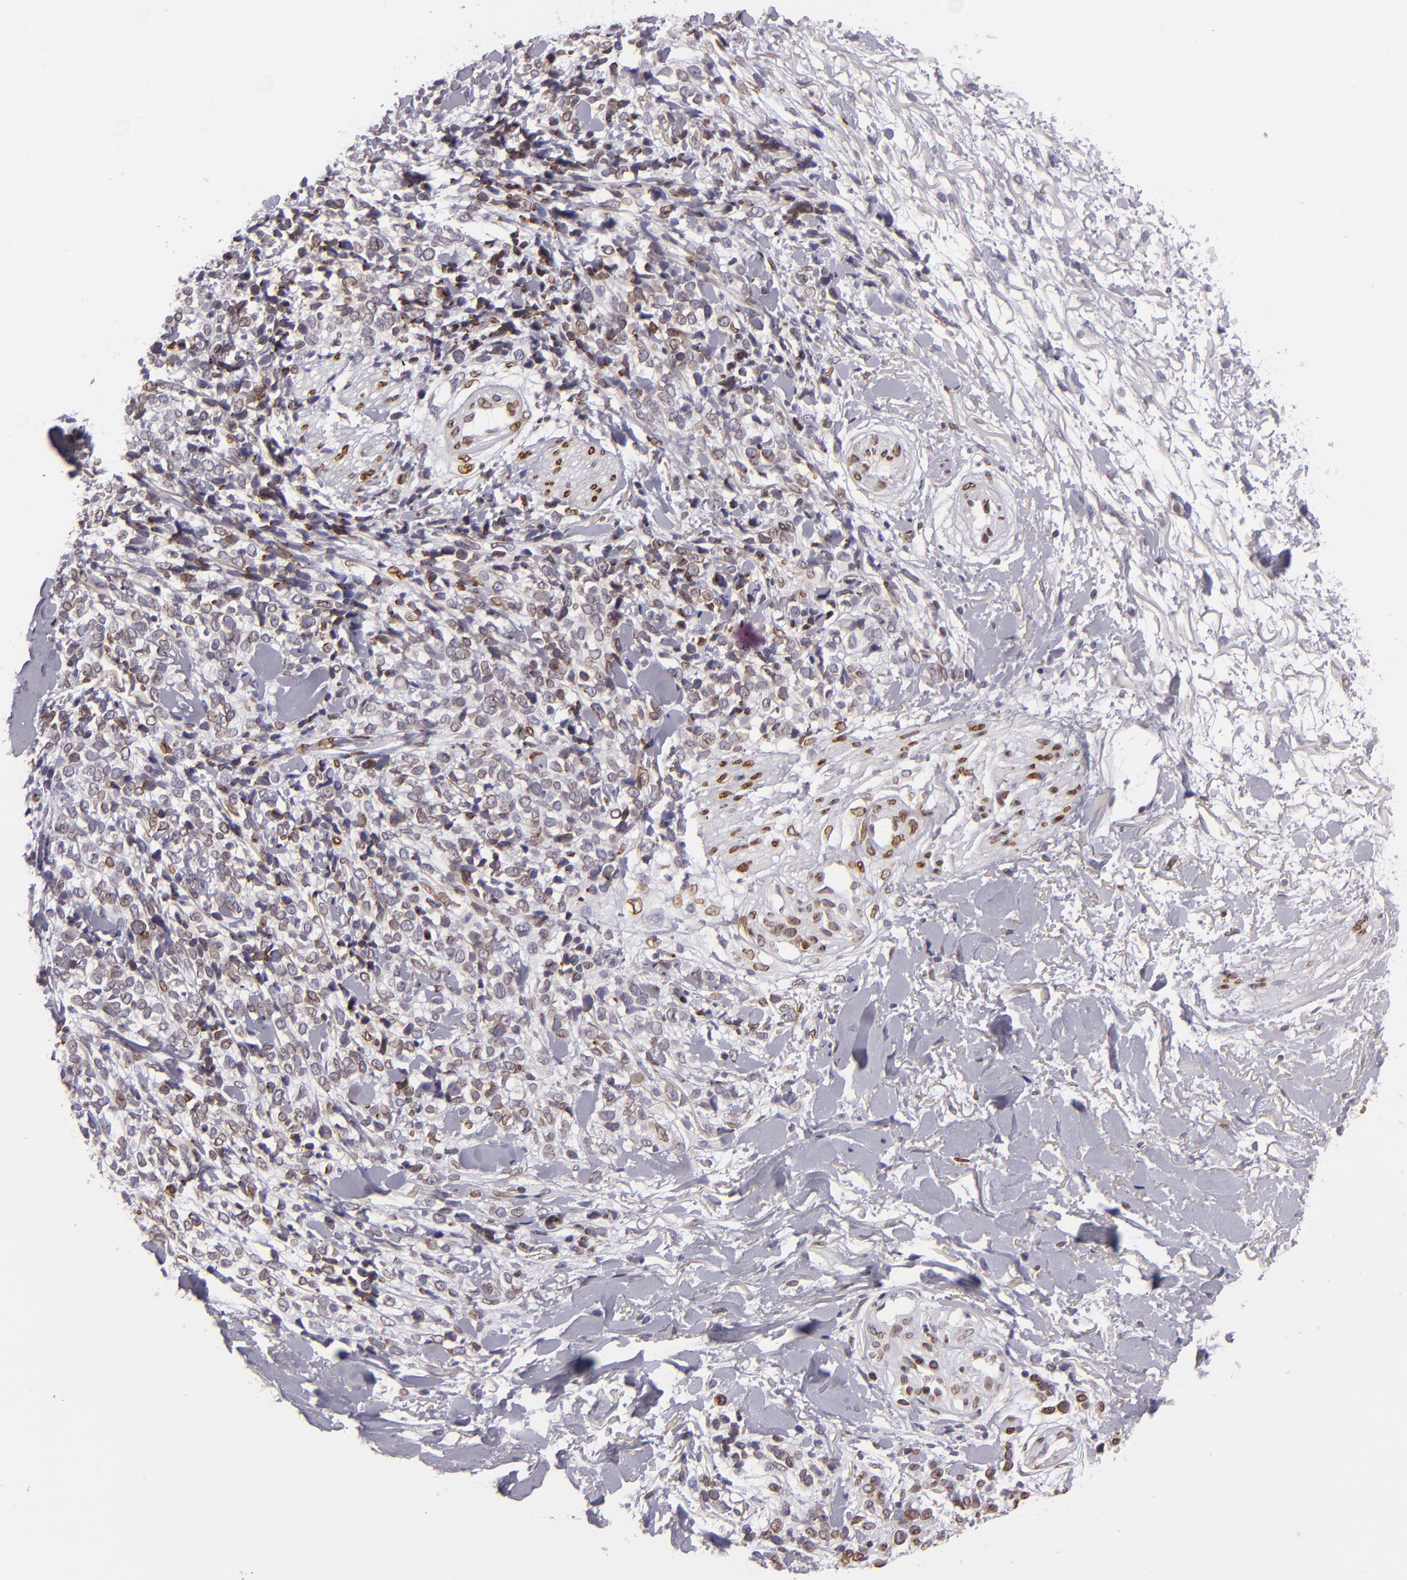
{"staining": {"intensity": "moderate", "quantity": "25%-75%", "location": "nuclear"}, "tissue": "melanoma", "cell_type": "Tumor cells", "image_type": "cancer", "snomed": [{"axis": "morphology", "description": "Malignant melanoma, NOS"}, {"axis": "topography", "description": "Skin"}], "caption": "Human melanoma stained for a protein (brown) reveals moderate nuclear positive expression in approximately 25%-75% of tumor cells.", "gene": "EMD", "patient": {"sex": "female", "age": 85}}